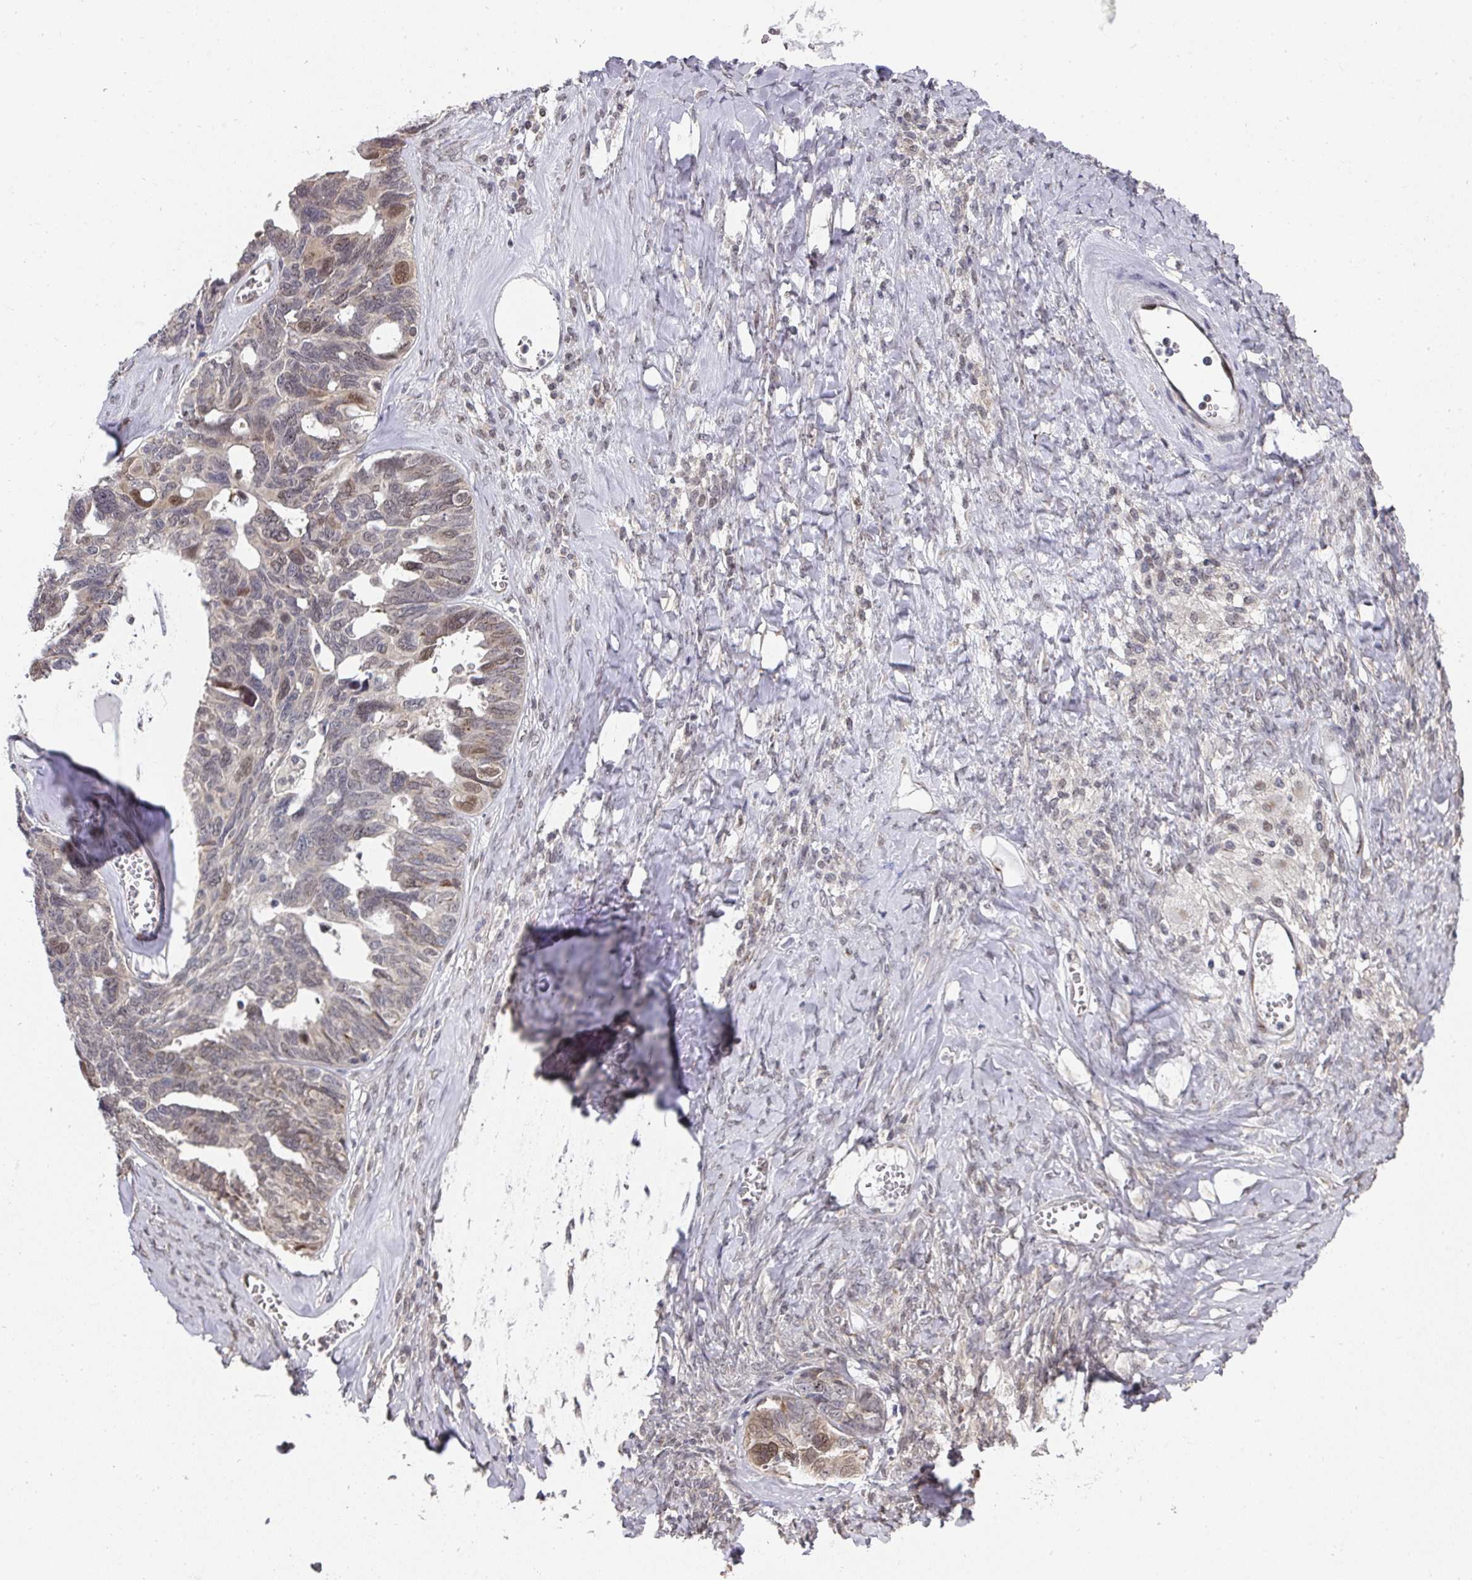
{"staining": {"intensity": "weak", "quantity": "<25%", "location": "nuclear"}, "tissue": "ovarian cancer", "cell_type": "Tumor cells", "image_type": "cancer", "snomed": [{"axis": "morphology", "description": "Cystadenocarcinoma, serous, NOS"}, {"axis": "topography", "description": "Ovary"}], "caption": "Tumor cells show no significant protein staining in ovarian serous cystadenocarcinoma.", "gene": "C18orf25", "patient": {"sex": "female", "age": 79}}